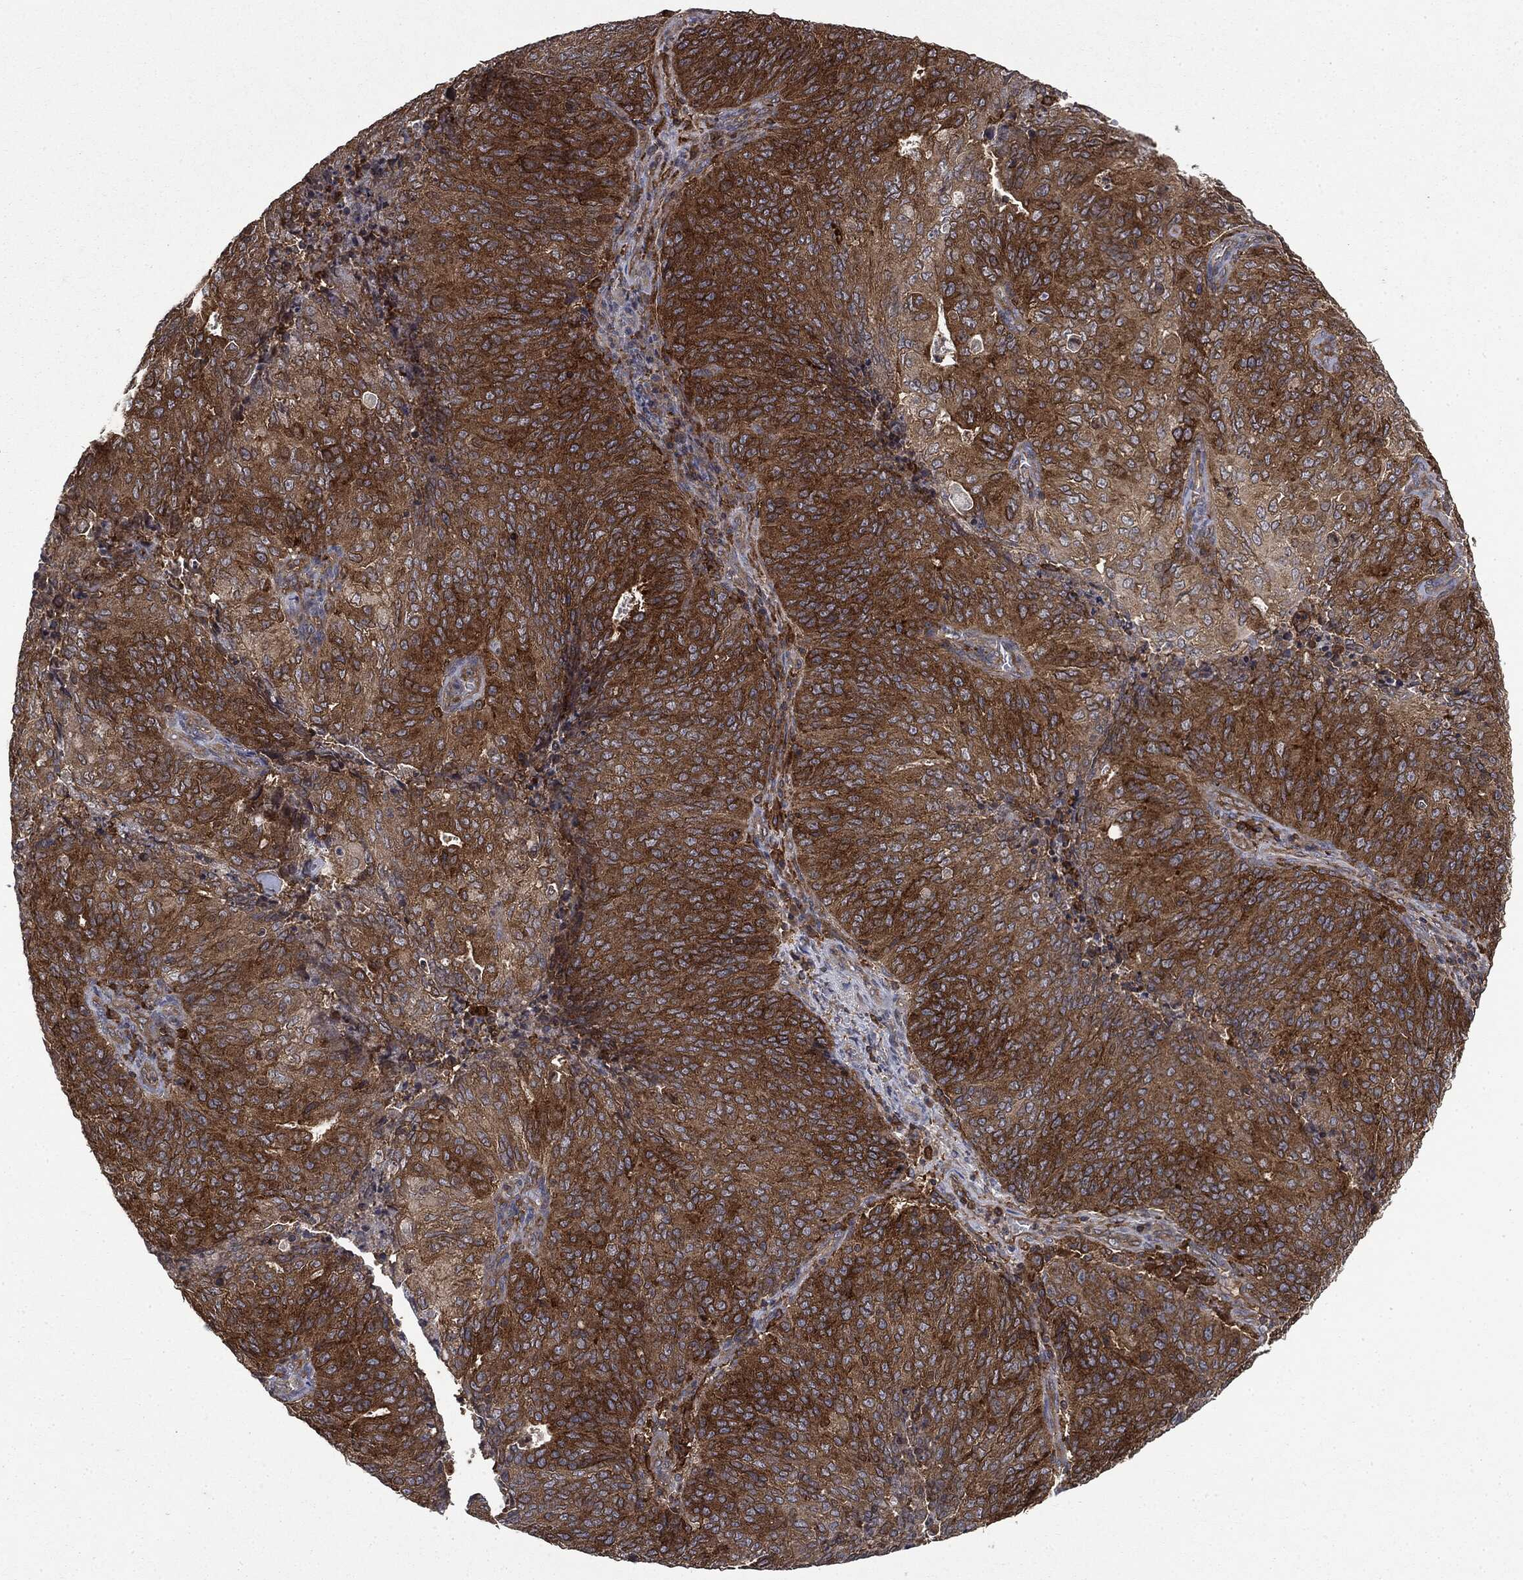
{"staining": {"intensity": "strong", "quantity": ">75%", "location": "cytoplasmic/membranous"}, "tissue": "endometrial cancer", "cell_type": "Tumor cells", "image_type": "cancer", "snomed": [{"axis": "morphology", "description": "Adenocarcinoma, NOS"}, {"axis": "topography", "description": "Endometrium"}], "caption": "There is high levels of strong cytoplasmic/membranous expression in tumor cells of endometrial cancer, as demonstrated by immunohistochemical staining (brown color).", "gene": "SNX5", "patient": {"sex": "female", "age": 82}}